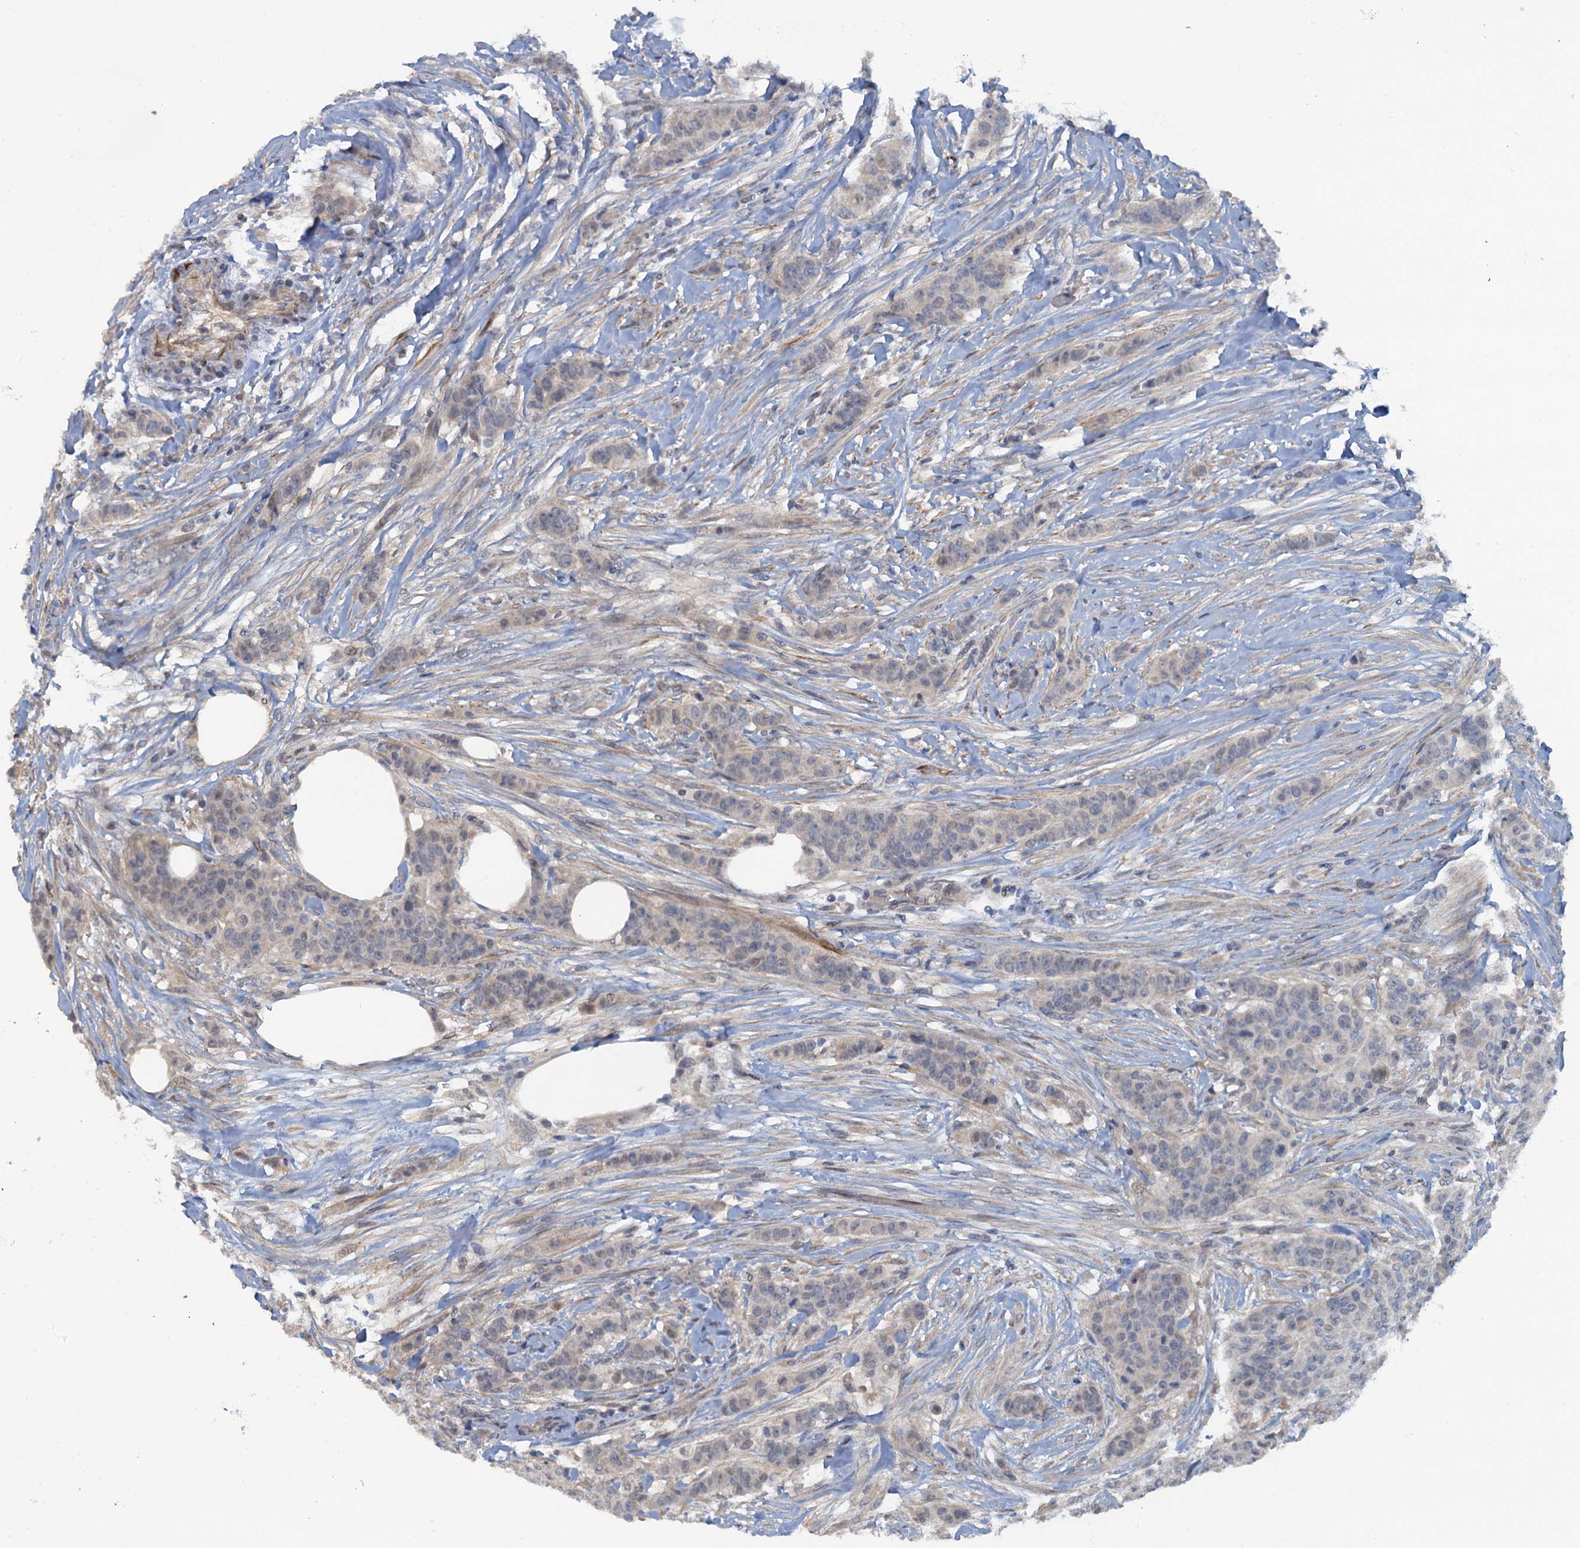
{"staining": {"intensity": "weak", "quantity": "<25%", "location": "cytoplasmic/membranous"}, "tissue": "breast cancer", "cell_type": "Tumor cells", "image_type": "cancer", "snomed": [{"axis": "morphology", "description": "Duct carcinoma"}, {"axis": "topography", "description": "Breast"}], "caption": "This histopathology image is of breast infiltrating ductal carcinoma stained with immunohistochemistry to label a protein in brown with the nuclei are counter-stained blue. There is no staining in tumor cells.", "gene": "MYO16", "patient": {"sex": "female", "age": 40}}